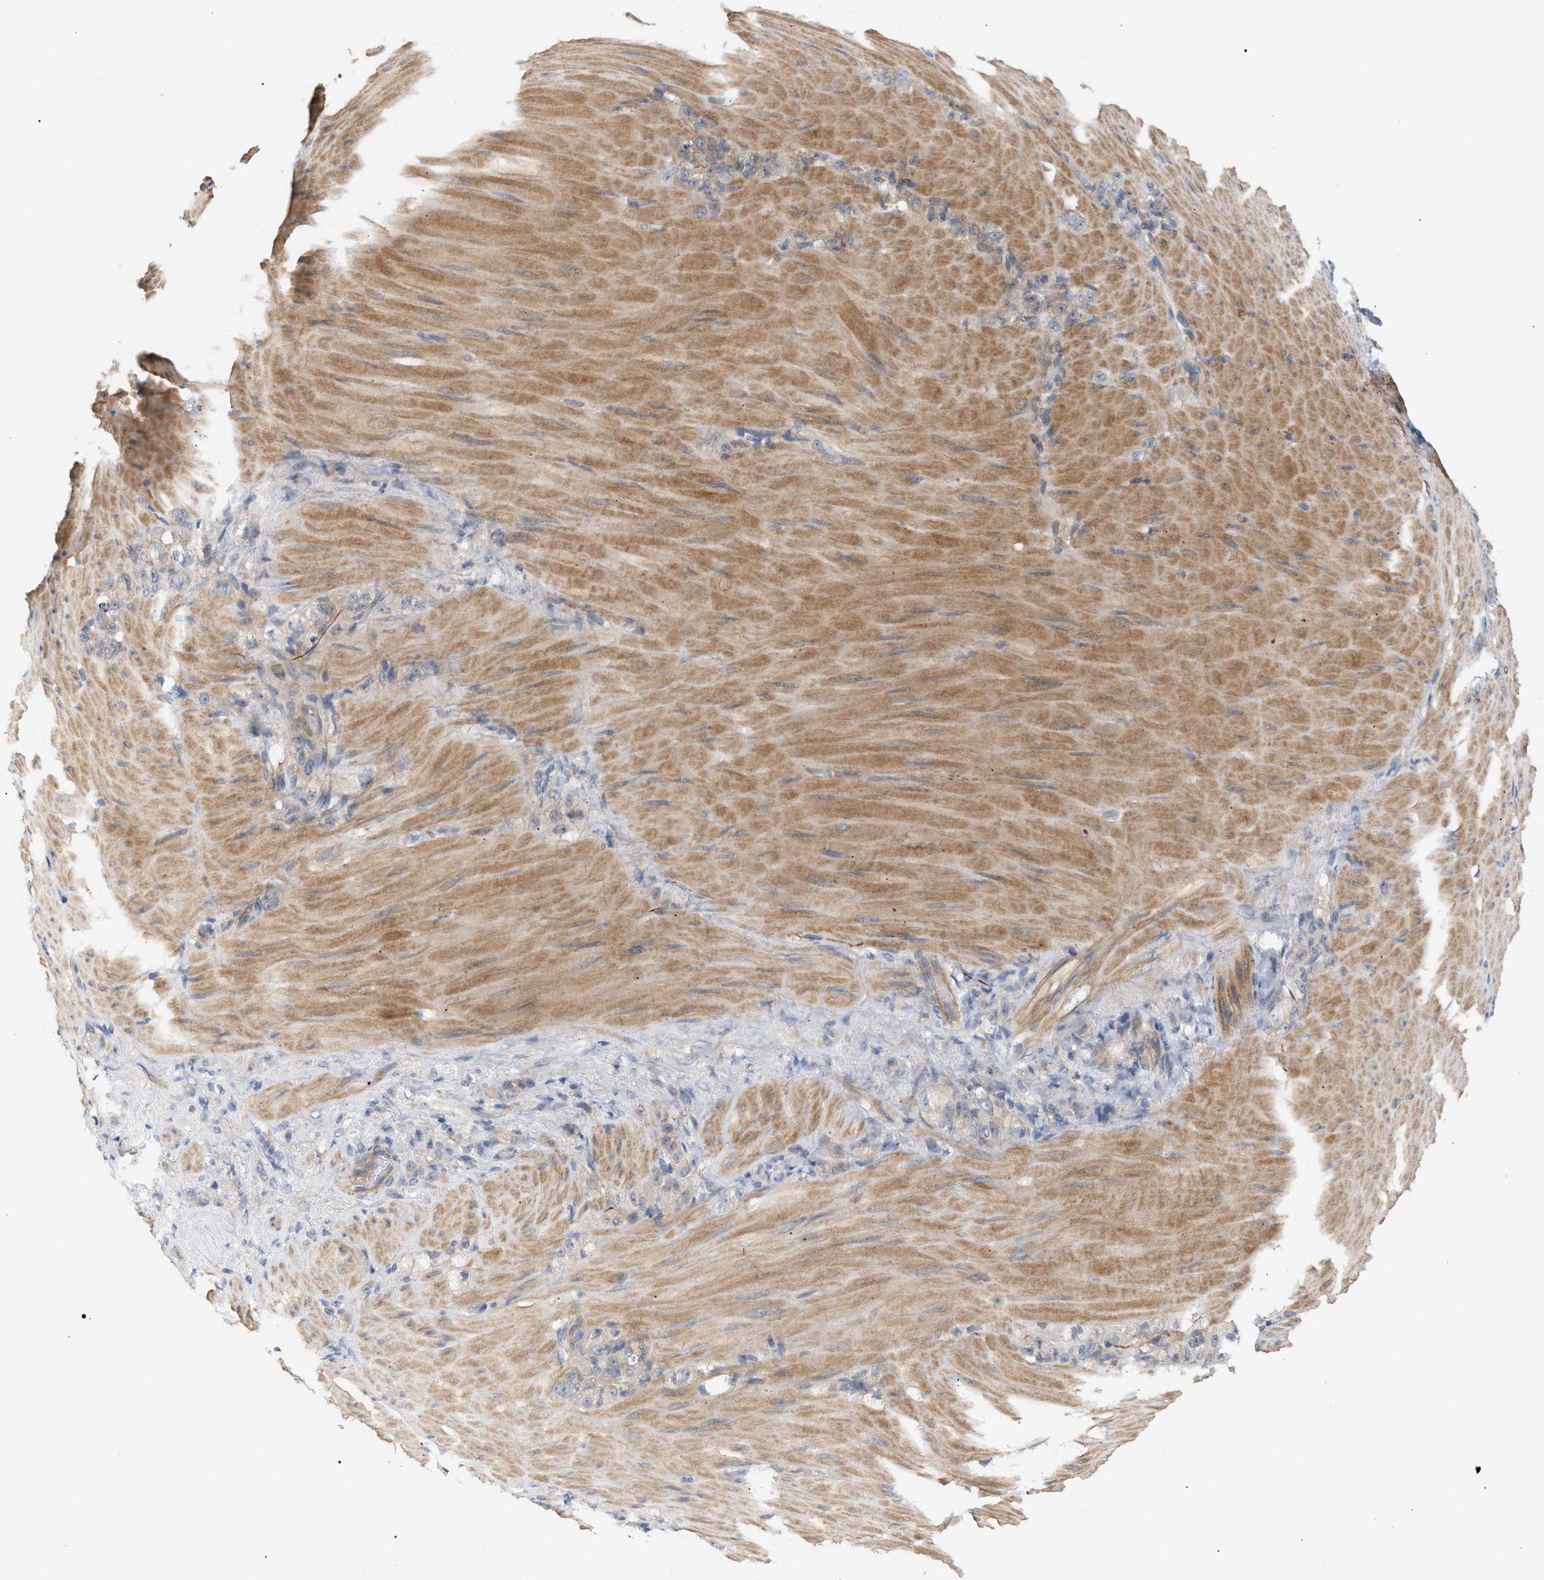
{"staining": {"intensity": "weak", "quantity": "<25%", "location": "cytoplasmic/membranous"}, "tissue": "stomach cancer", "cell_type": "Tumor cells", "image_type": "cancer", "snomed": [{"axis": "morphology", "description": "Normal tissue, NOS"}, {"axis": "morphology", "description": "Adenocarcinoma, NOS"}, {"axis": "topography", "description": "Stomach"}], "caption": "Tumor cells are negative for protein expression in human stomach adenocarcinoma.", "gene": "LRCH1", "patient": {"sex": "male", "age": 82}}